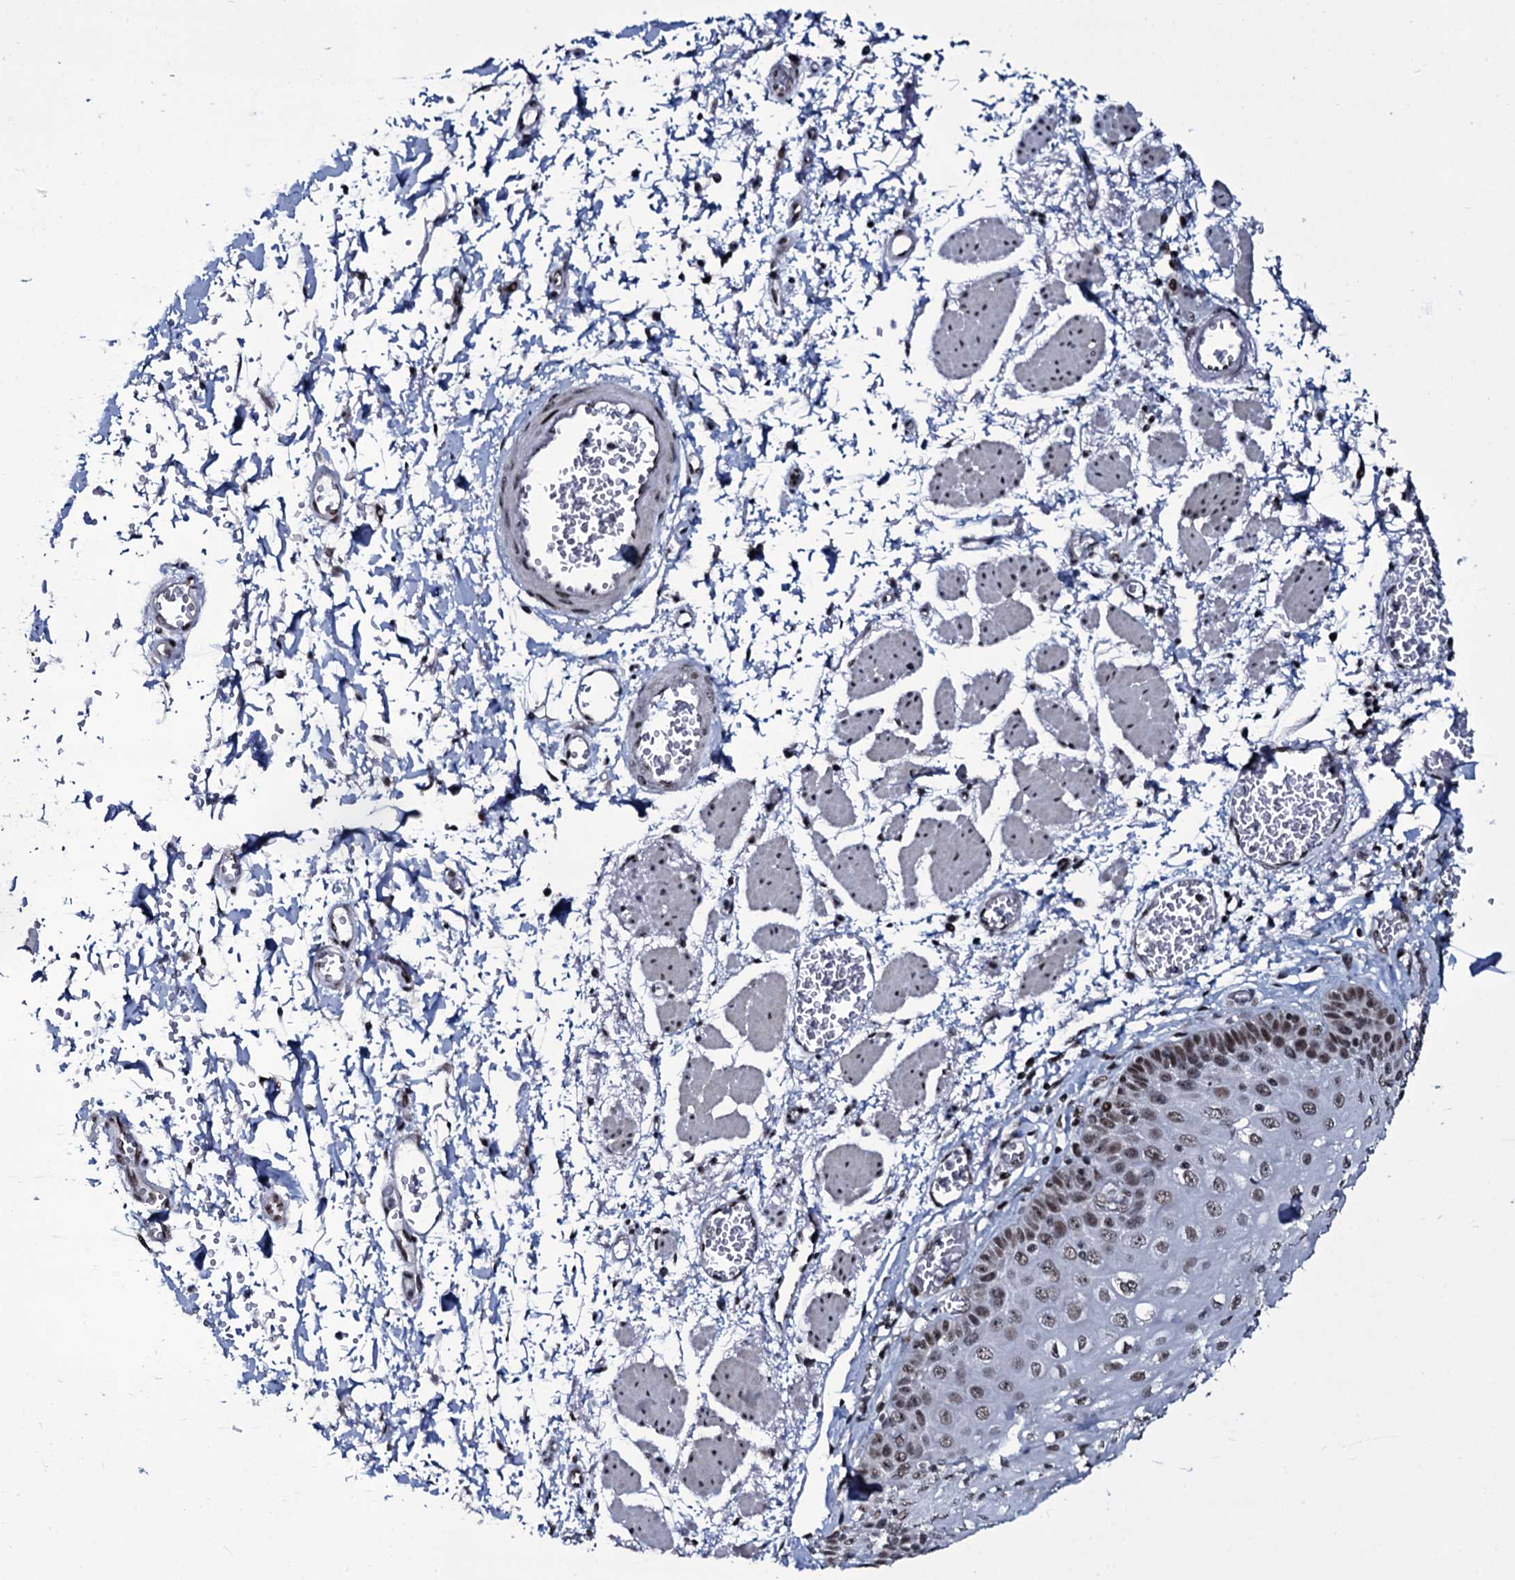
{"staining": {"intensity": "moderate", "quantity": ">75%", "location": "nuclear"}, "tissue": "esophagus", "cell_type": "Squamous epithelial cells", "image_type": "normal", "snomed": [{"axis": "morphology", "description": "Normal tissue, NOS"}, {"axis": "topography", "description": "Esophagus"}], "caption": "IHC of normal human esophagus reveals medium levels of moderate nuclear positivity in about >75% of squamous epithelial cells.", "gene": "ZMIZ2", "patient": {"sex": "male", "age": 81}}